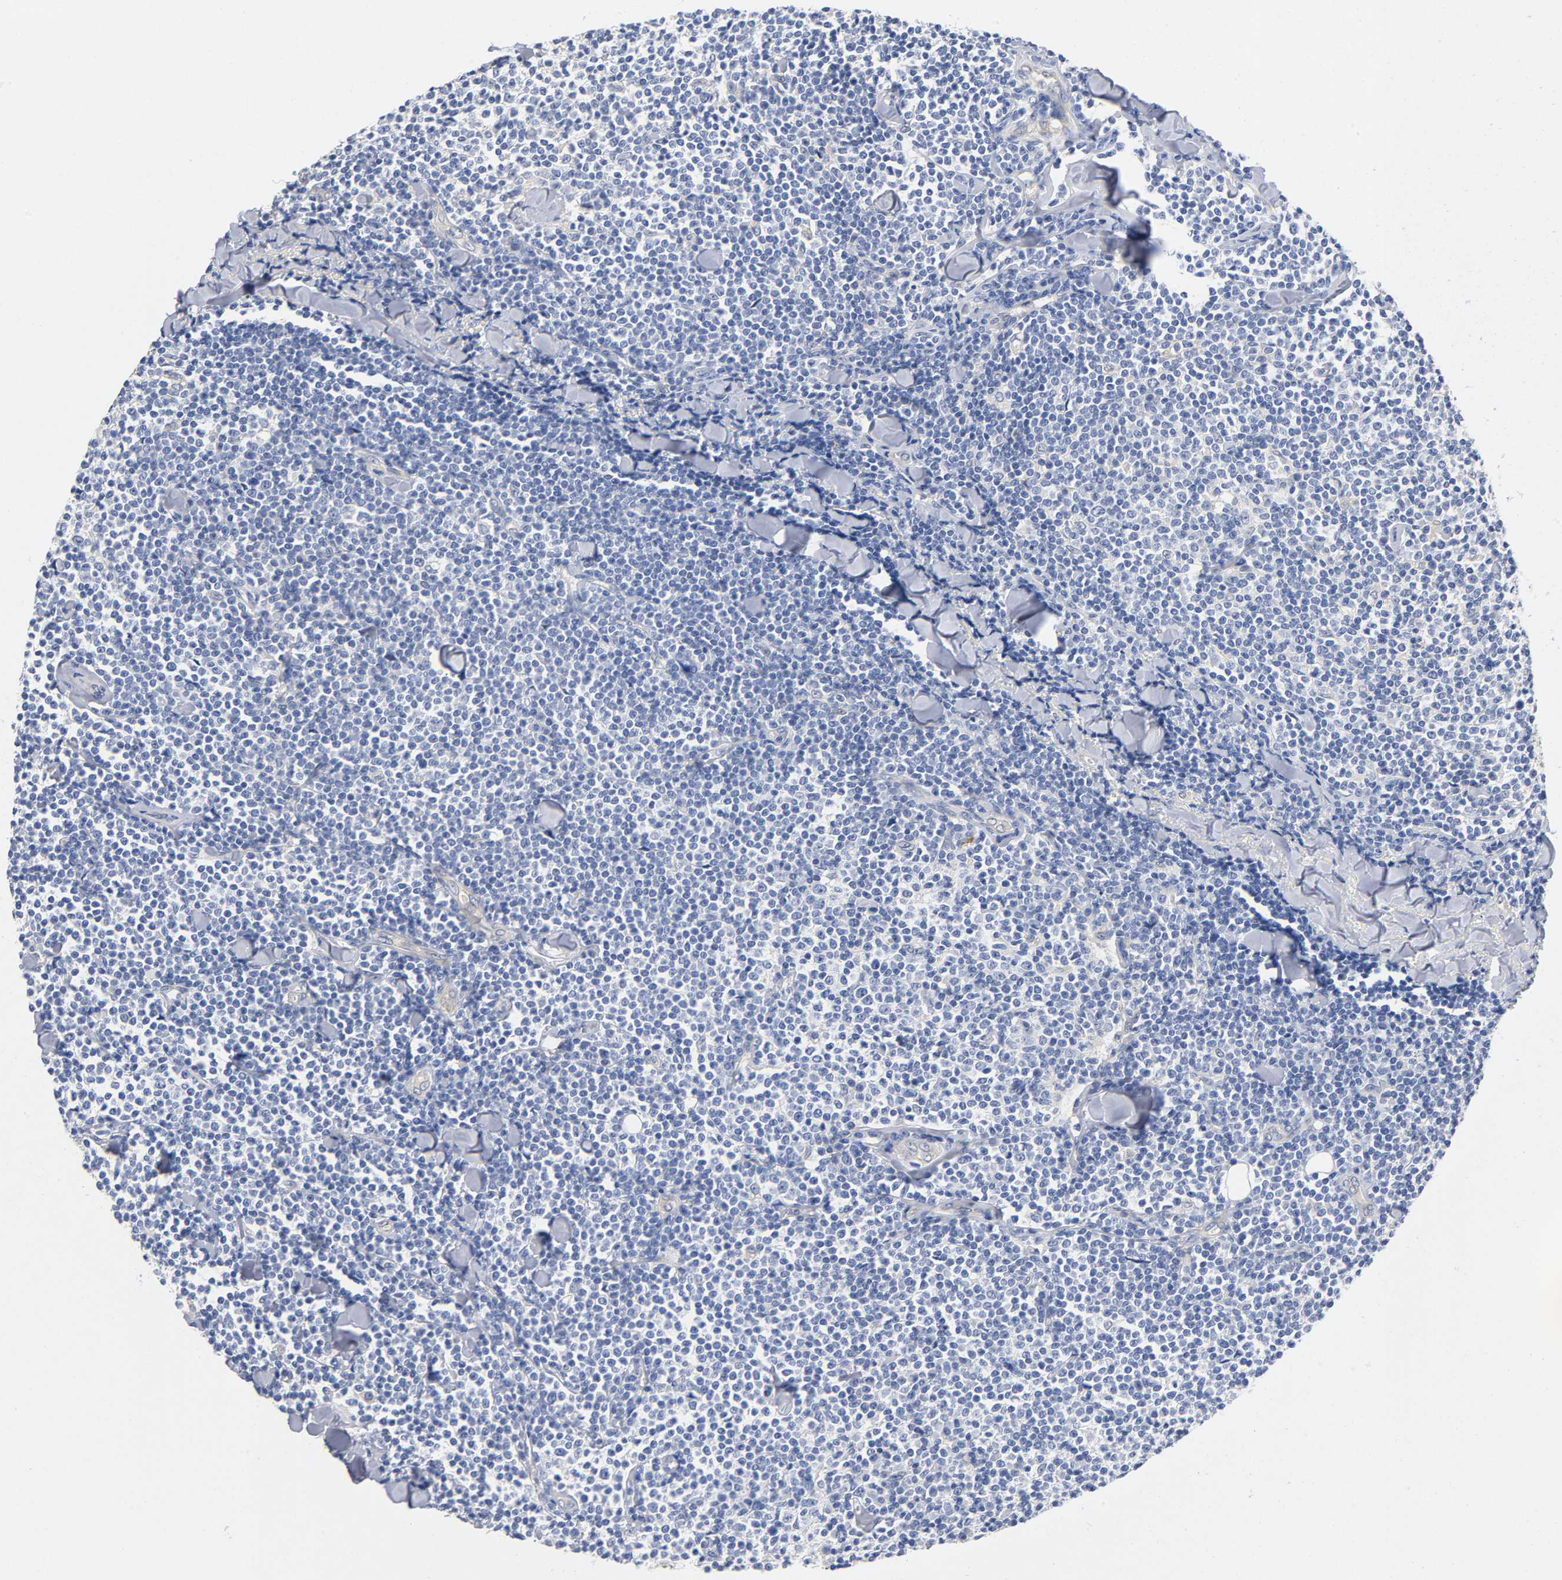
{"staining": {"intensity": "negative", "quantity": "none", "location": "none"}, "tissue": "lymphoma", "cell_type": "Tumor cells", "image_type": "cancer", "snomed": [{"axis": "morphology", "description": "Malignant lymphoma, non-Hodgkin's type, Low grade"}, {"axis": "topography", "description": "Soft tissue"}], "caption": "The photomicrograph demonstrates no staining of tumor cells in lymphoma.", "gene": "TNC", "patient": {"sex": "male", "age": 92}}